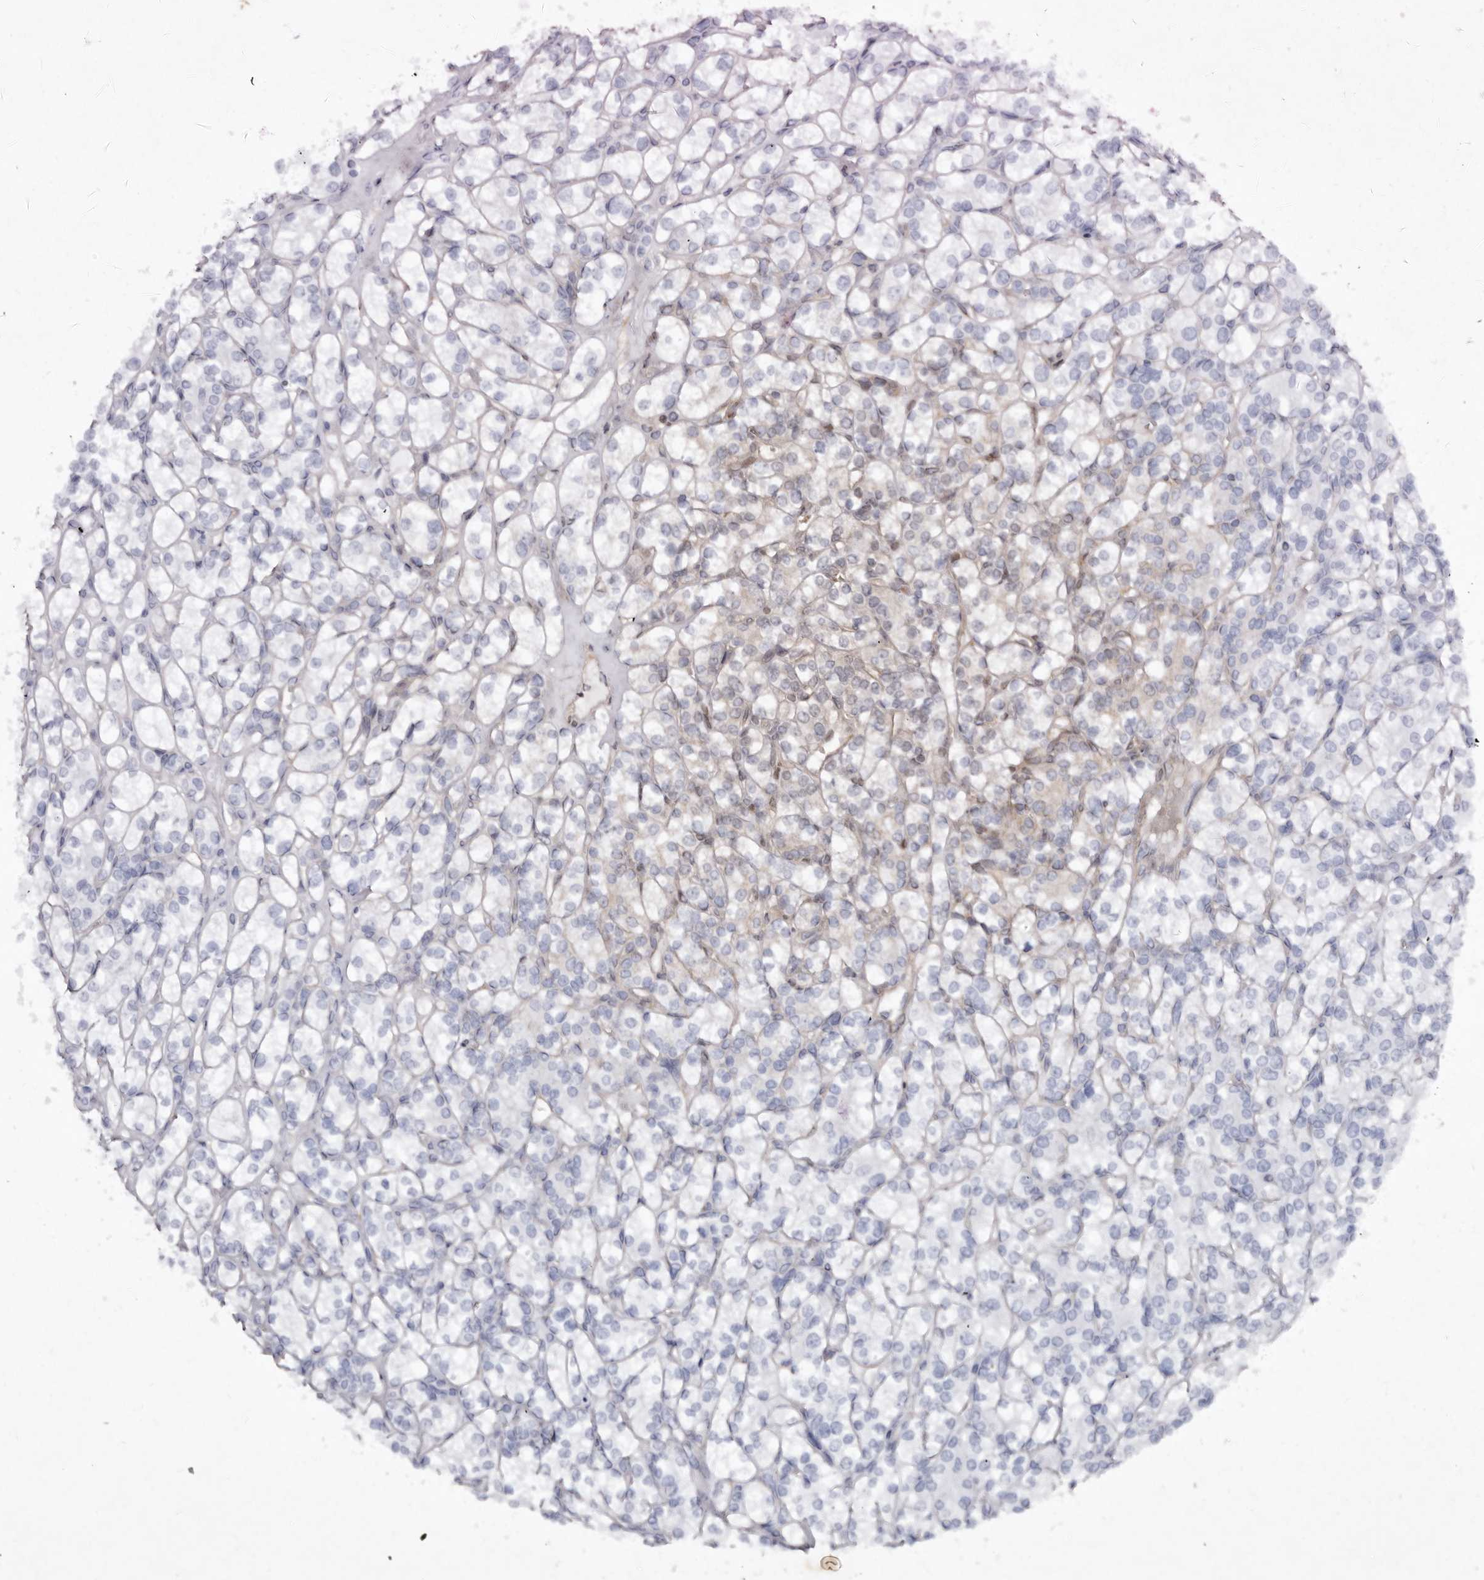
{"staining": {"intensity": "negative", "quantity": "none", "location": "none"}, "tissue": "renal cancer", "cell_type": "Tumor cells", "image_type": "cancer", "snomed": [{"axis": "morphology", "description": "Adenocarcinoma, NOS"}, {"axis": "topography", "description": "Kidney"}], "caption": "Immunohistochemical staining of human adenocarcinoma (renal) exhibits no significant positivity in tumor cells.", "gene": "ABL1", "patient": {"sex": "male", "age": 77}}